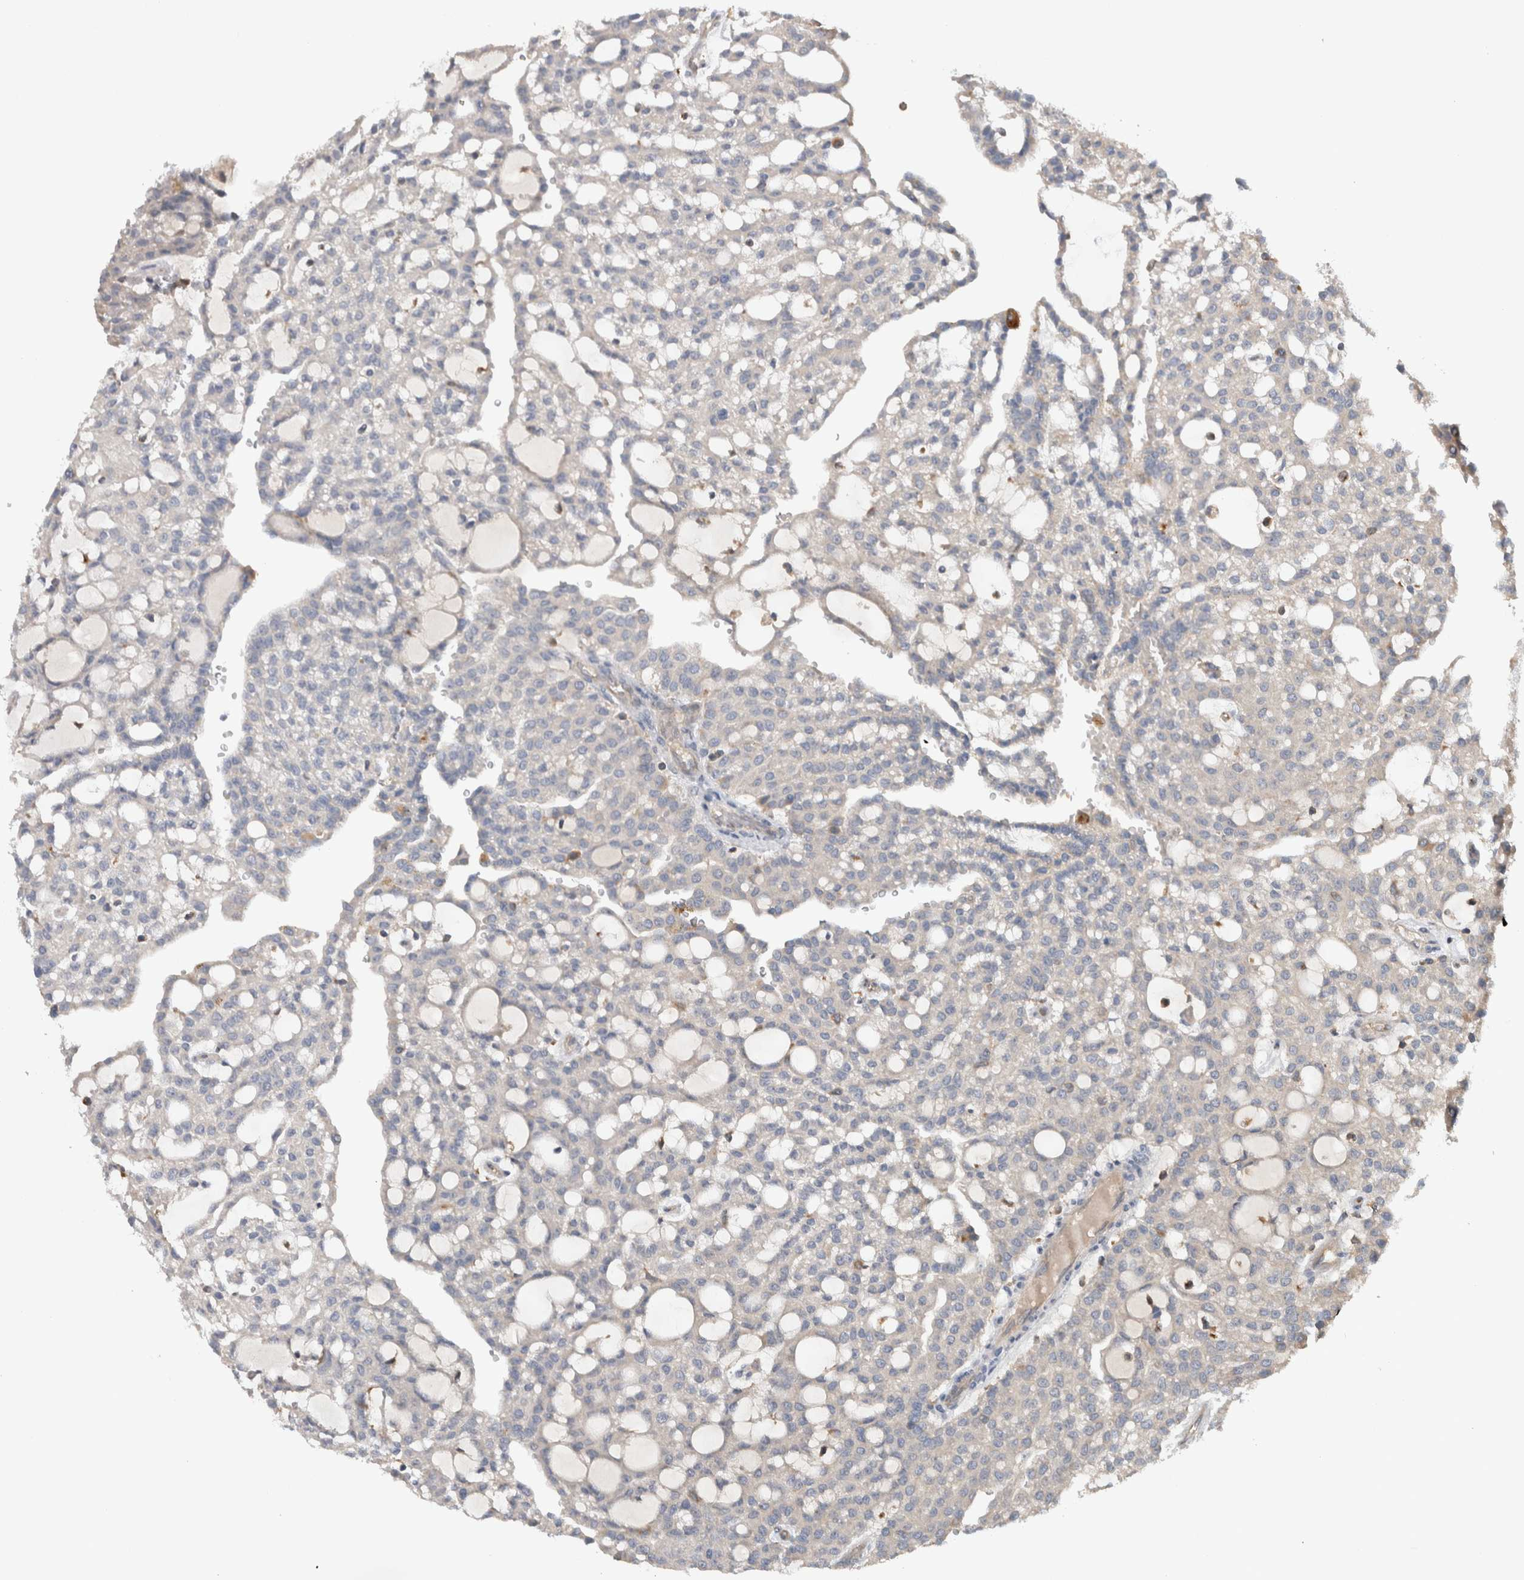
{"staining": {"intensity": "negative", "quantity": "none", "location": "none"}, "tissue": "renal cancer", "cell_type": "Tumor cells", "image_type": "cancer", "snomed": [{"axis": "morphology", "description": "Adenocarcinoma, NOS"}, {"axis": "topography", "description": "Kidney"}], "caption": "An immunohistochemistry (IHC) photomicrograph of adenocarcinoma (renal) is shown. There is no staining in tumor cells of adenocarcinoma (renal).", "gene": "TARBP1", "patient": {"sex": "male", "age": 63}}